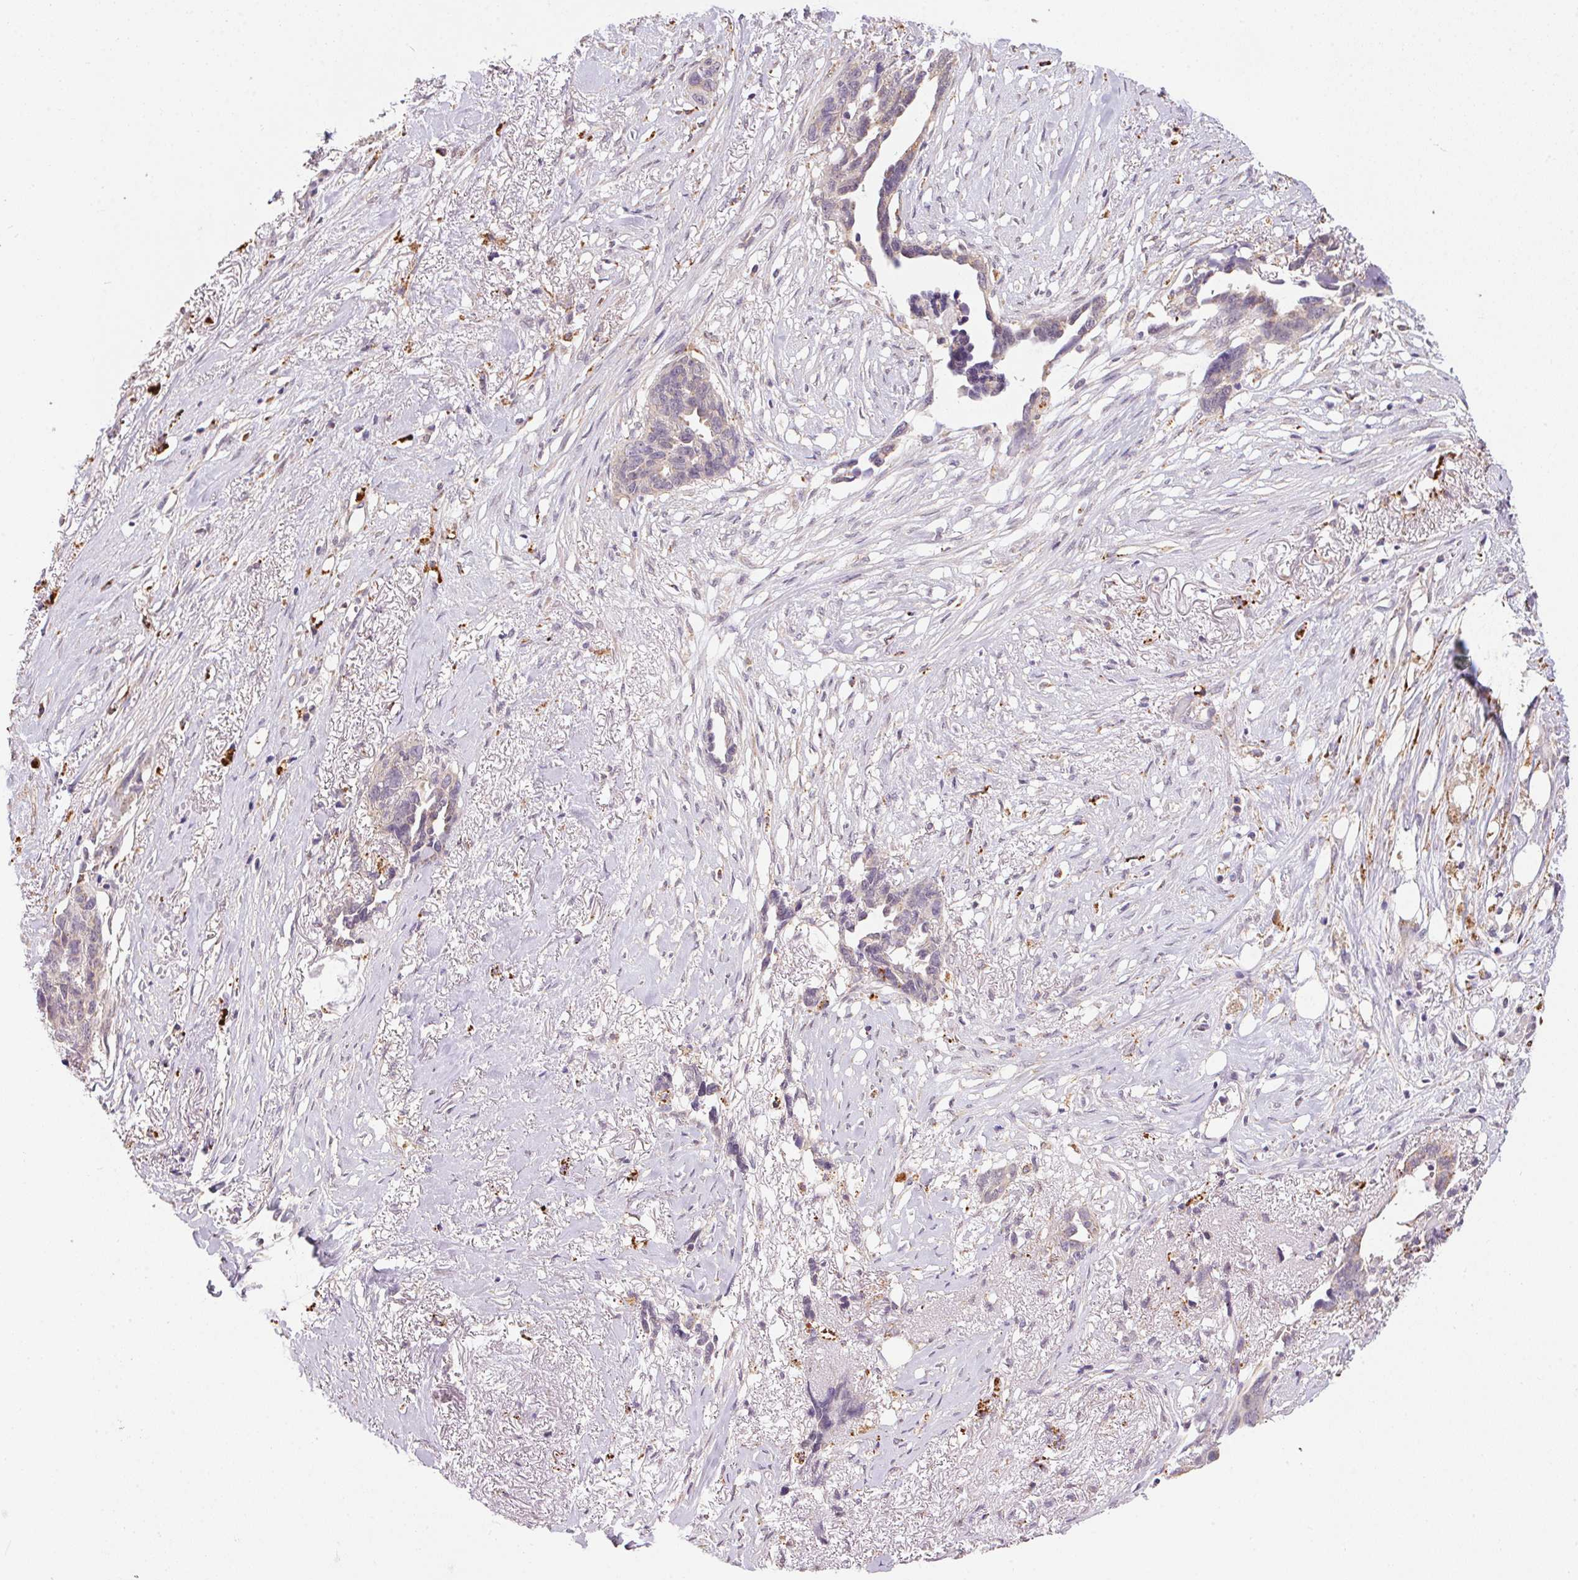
{"staining": {"intensity": "negative", "quantity": "none", "location": "none"}, "tissue": "ovarian cancer", "cell_type": "Tumor cells", "image_type": "cancer", "snomed": [{"axis": "morphology", "description": "Cystadenocarcinoma, serous, NOS"}, {"axis": "topography", "description": "Ovary"}], "caption": "Histopathology image shows no protein staining in tumor cells of ovarian serous cystadenocarcinoma tissue.", "gene": "ADH5", "patient": {"sex": "female", "age": 69}}